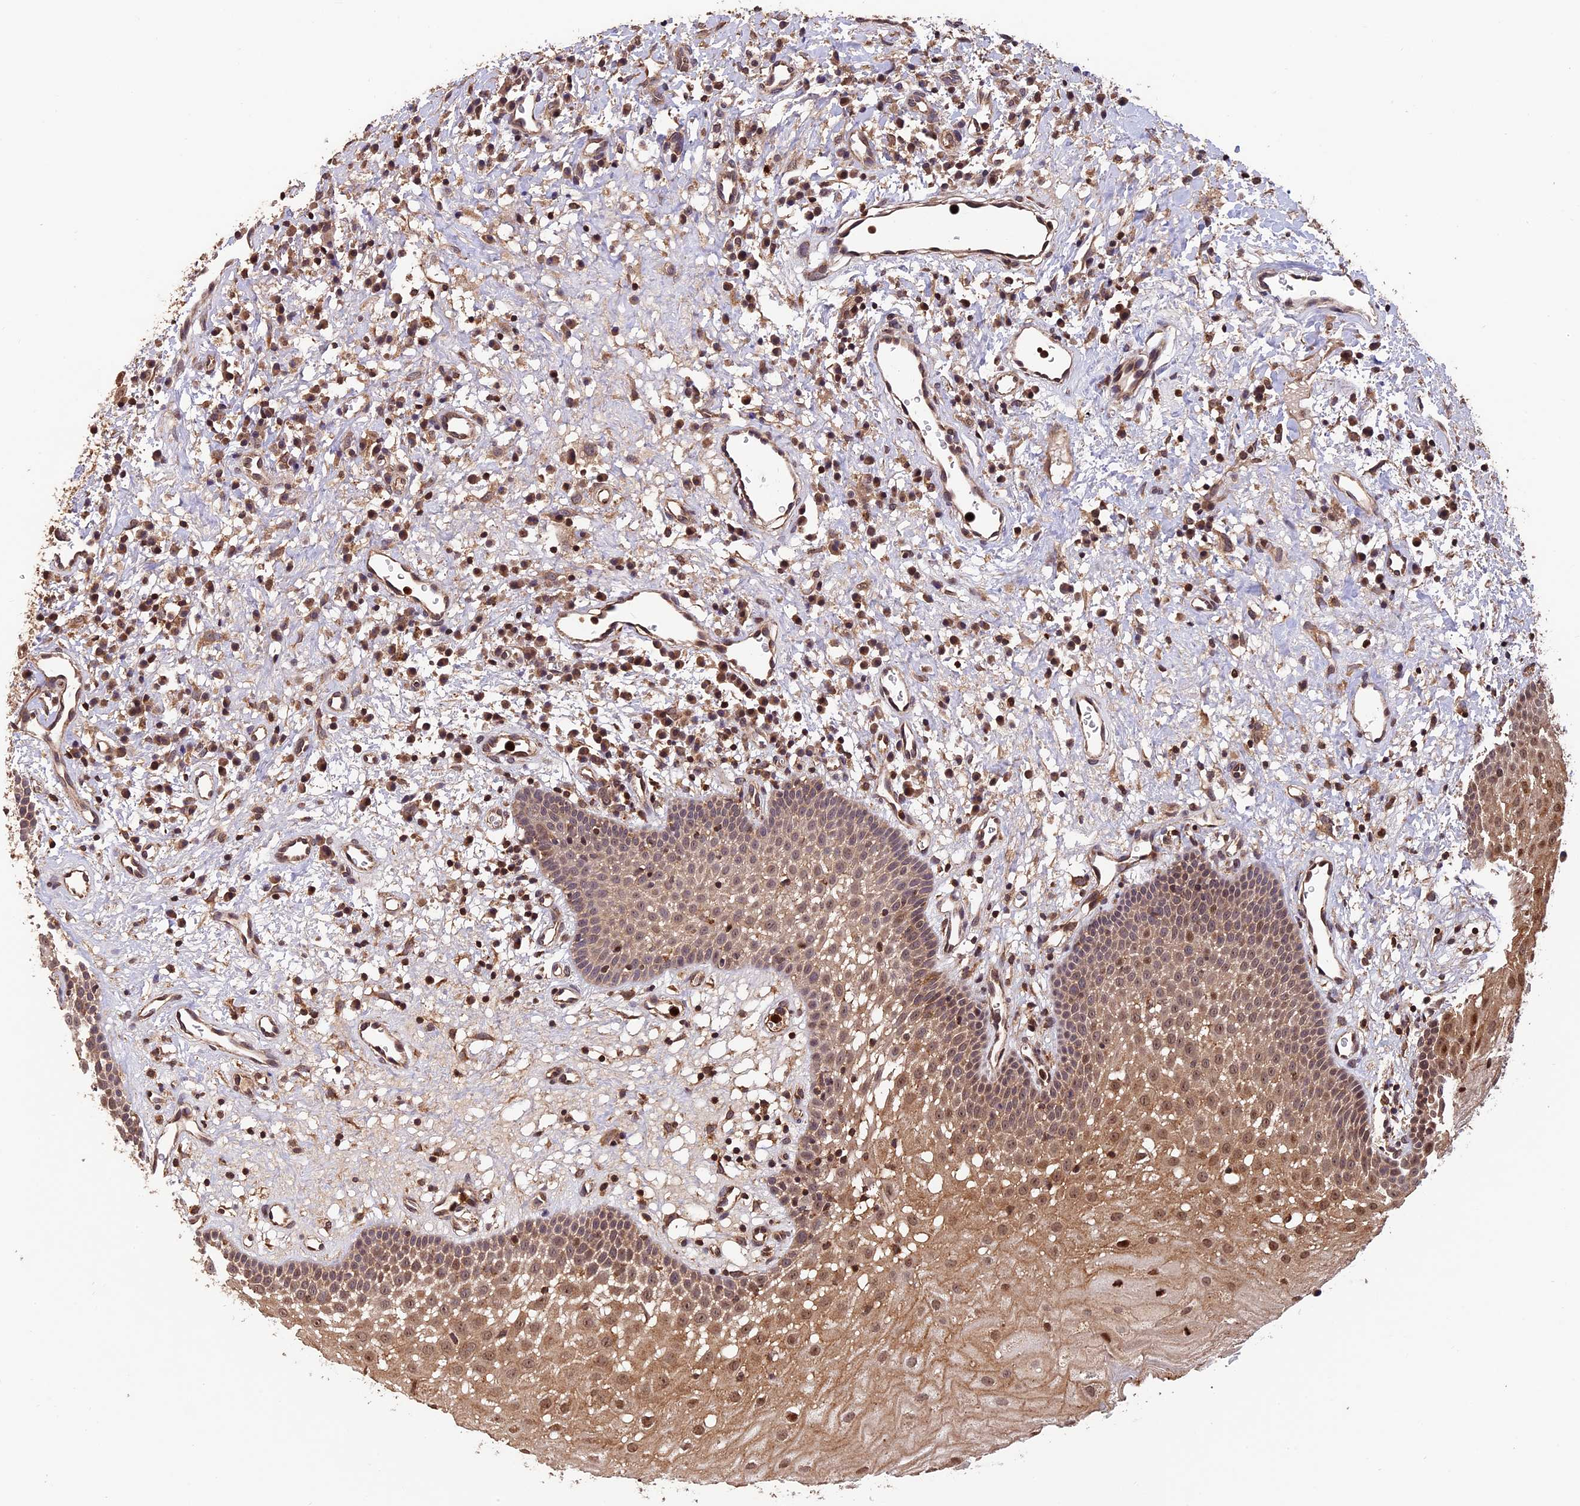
{"staining": {"intensity": "moderate", "quantity": ">75%", "location": "cytoplasmic/membranous,nuclear"}, "tissue": "oral mucosa", "cell_type": "Squamous epithelial cells", "image_type": "normal", "snomed": [{"axis": "morphology", "description": "Normal tissue, NOS"}, {"axis": "topography", "description": "Oral tissue"}], "caption": "Moderate cytoplasmic/membranous,nuclear staining is appreciated in about >75% of squamous epithelial cells in benign oral mucosa.", "gene": "PKD2L2", "patient": {"sex": "male", "age": 74}}